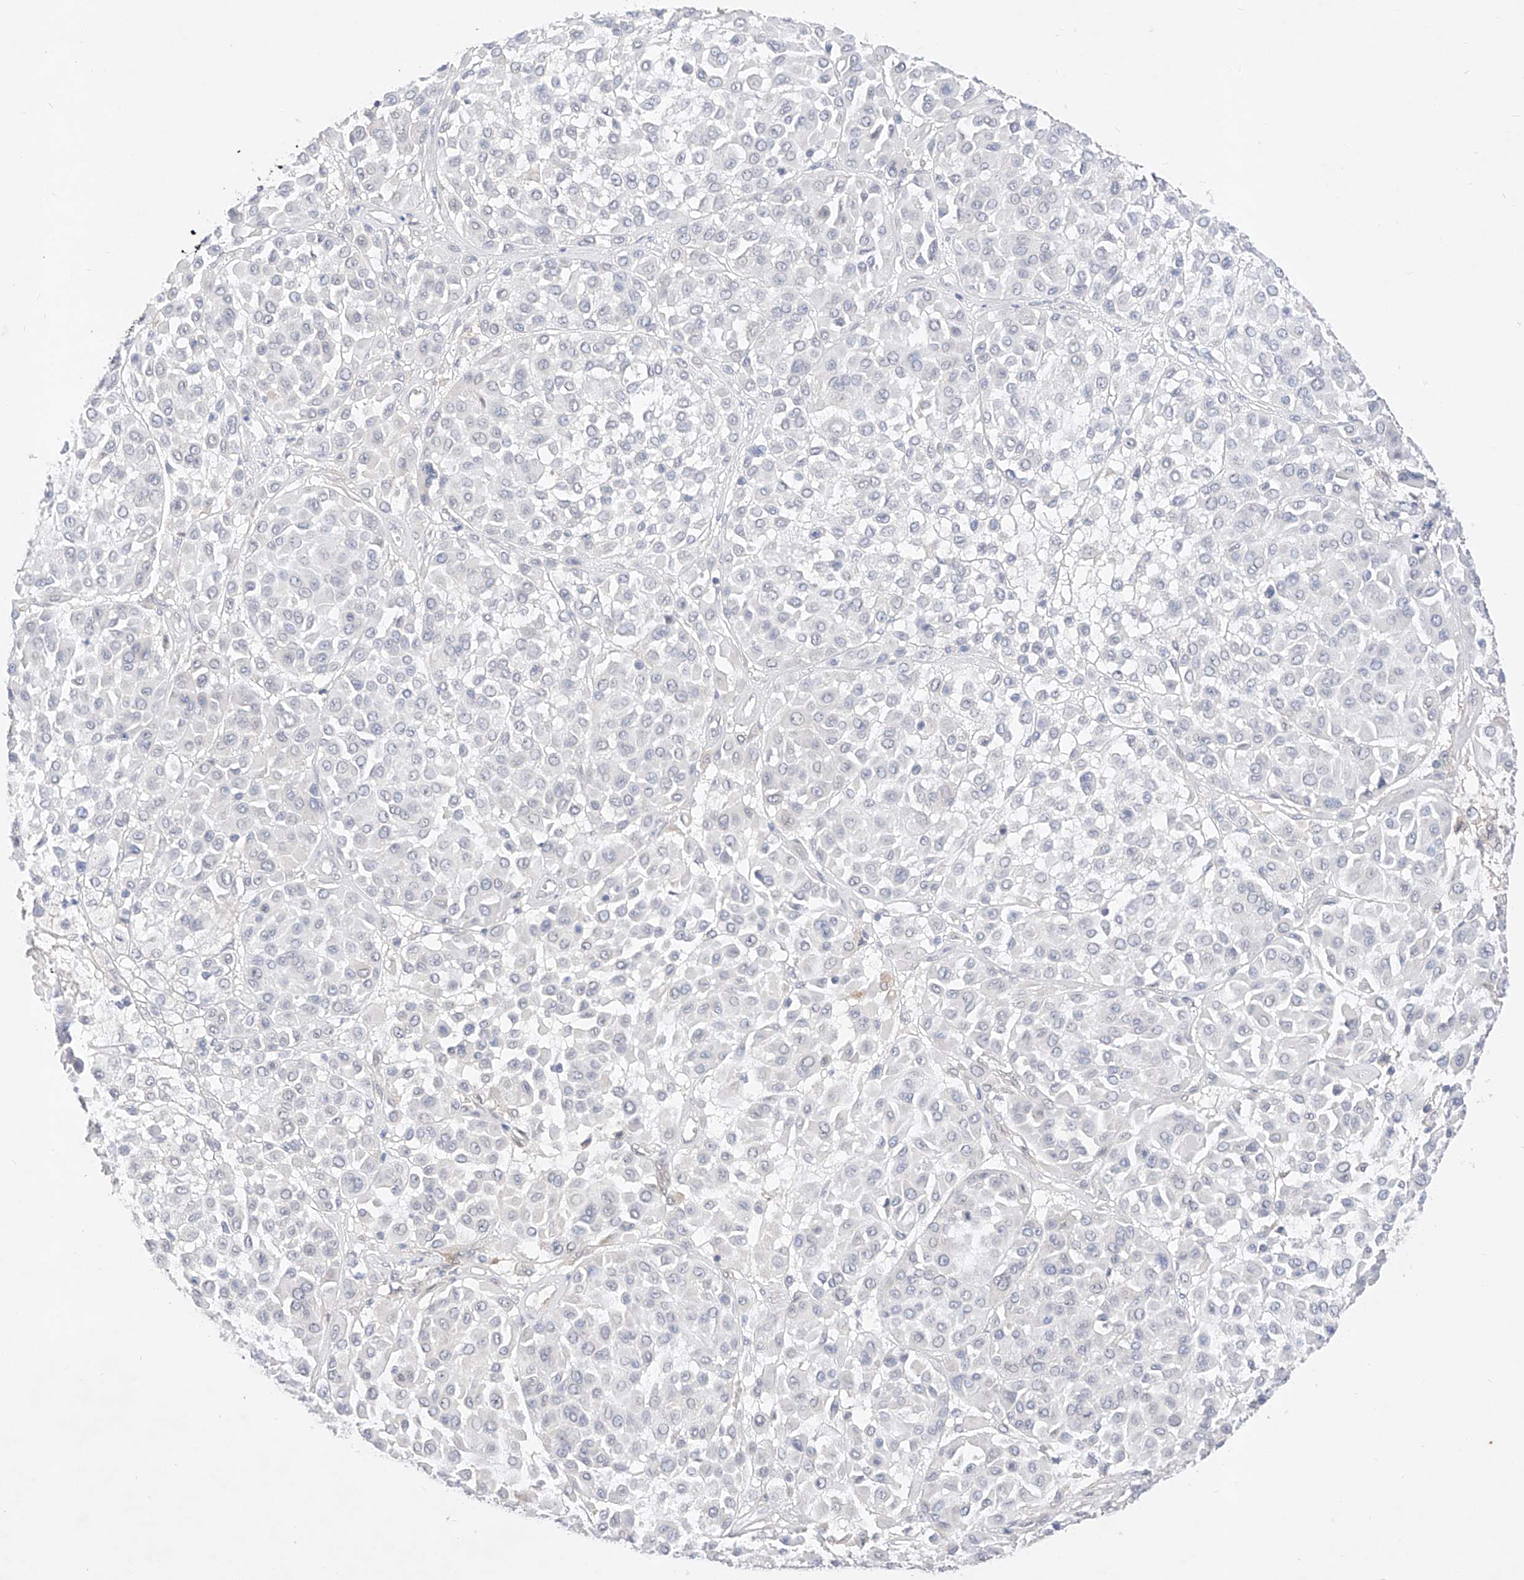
{"staining": {"intensity": "negative", "quantity": "none", "location": "none"}, "tissue": "melanoma", "cell_type": "Tumor cells", "image_type": "cancer", "snomed": [{"axis": "morphology", "description": "Malignant melanoma, Metastatic site"}, {"axis": "topography", "description": "Soft tissue"}], "caption": "Immunohistochemistry image of malignant melanoma (metastatic site) stained for a protein (brown), which reveals no staining in tumor cells.", "gene": "ZNF124", "patient": {"sex": "male", "age": 41}}